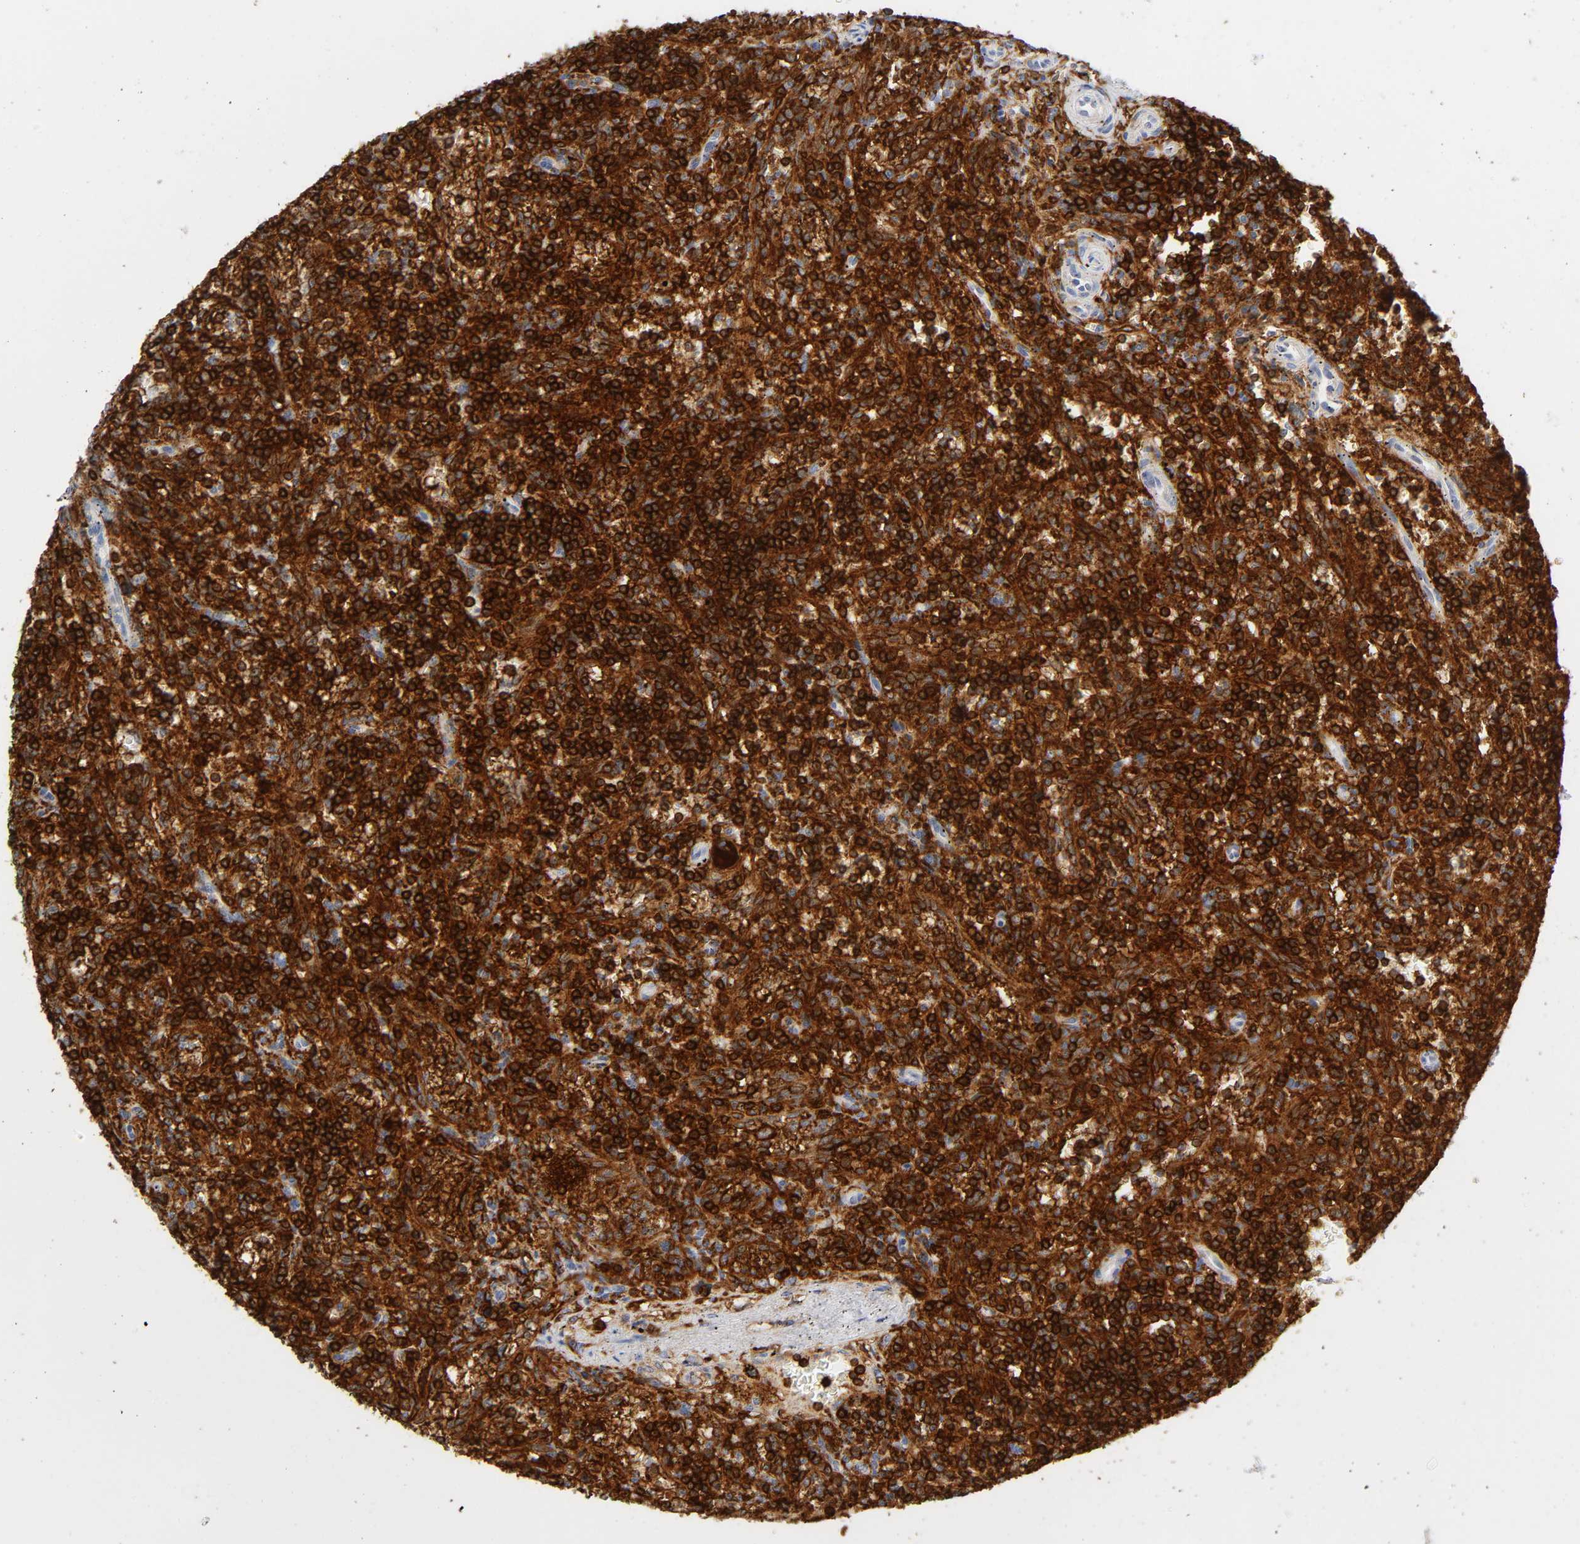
{"staining": {"intensity": "strong", "quantity": ">75%", "location": "cytoplasmic/membranous"}, "tissue": "lymphoma", "cell_type": "Tumor cells", "image_type": "cancer", "snomed": [{"axis": "morphology", "description": "Malignant lymphoma, non-Hodgkin's type, Low grade"}, {"axis": "topography", "description": "Spleen"}], "caption": "Tumor cells exhibit high levels of strong cytoplasmic/membranous positivity in approximately >75% of cells in human lymphoma.", "gene": "LYN", "patient": {"sex": "male", "age": 73}}